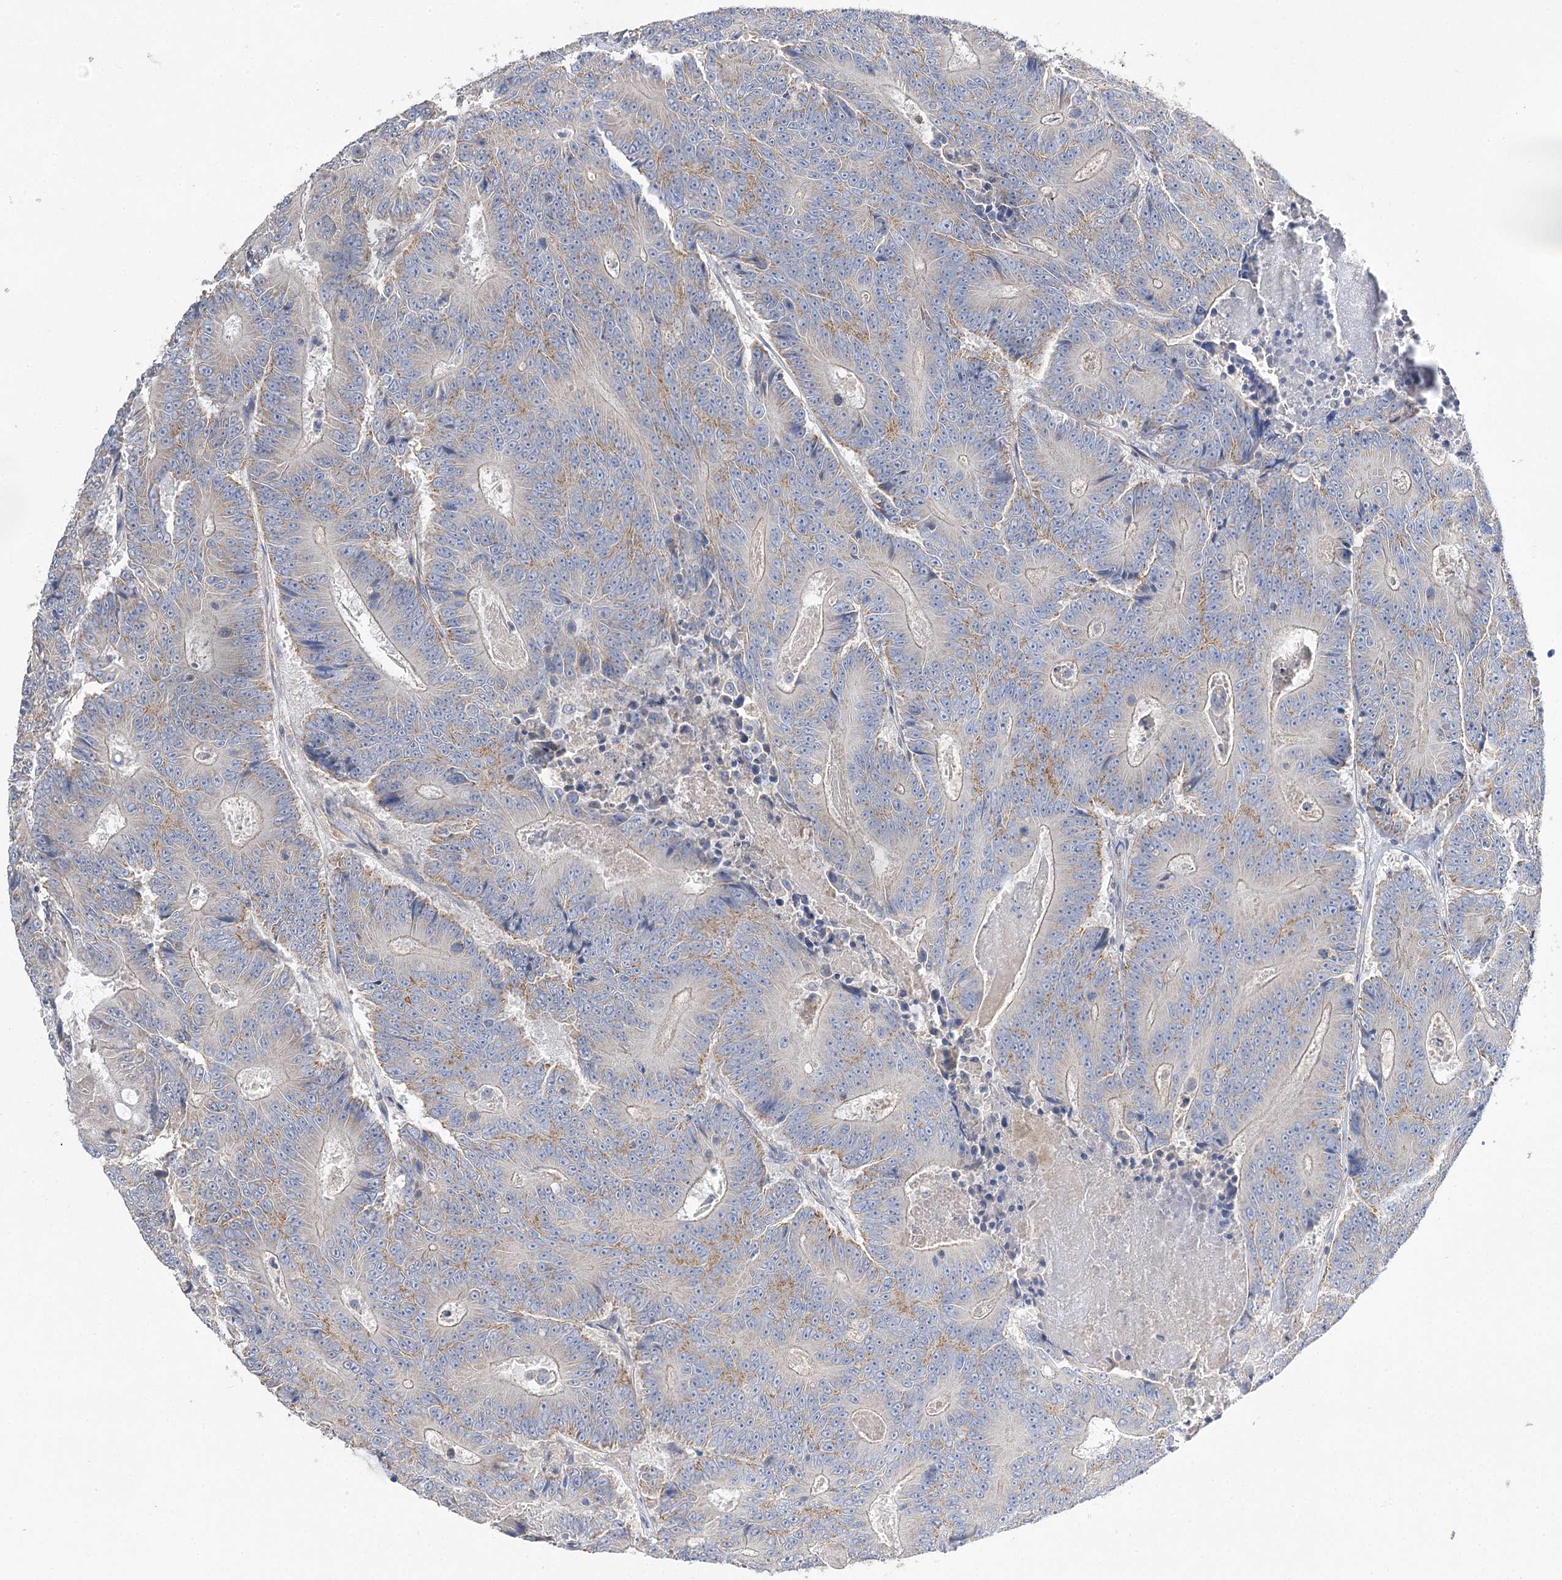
{"staining": {"intensity": "weak", "quantity": "<25%", "location": "cytoplasmic/membranous"}, "tissue": "colorectal cancer", "cell_type": "Tumor cells", "image_type": "cancer", "snomed": [{"axis": "morphology", "description": "Adenocarcinoma, NOS"}, {"axis": "topography", "description": "Colon"}], "caption": "Tumor cells are negative for protein expression in human adenocarcinoma (colorectal). (DAB (3,3'-diaminobenzidine) immunohistochemistry (IHC) visualized using brightfield microscopy, high magnification).", "gene": "AURKC", "patient": {"sex": "male", "age": 83}}